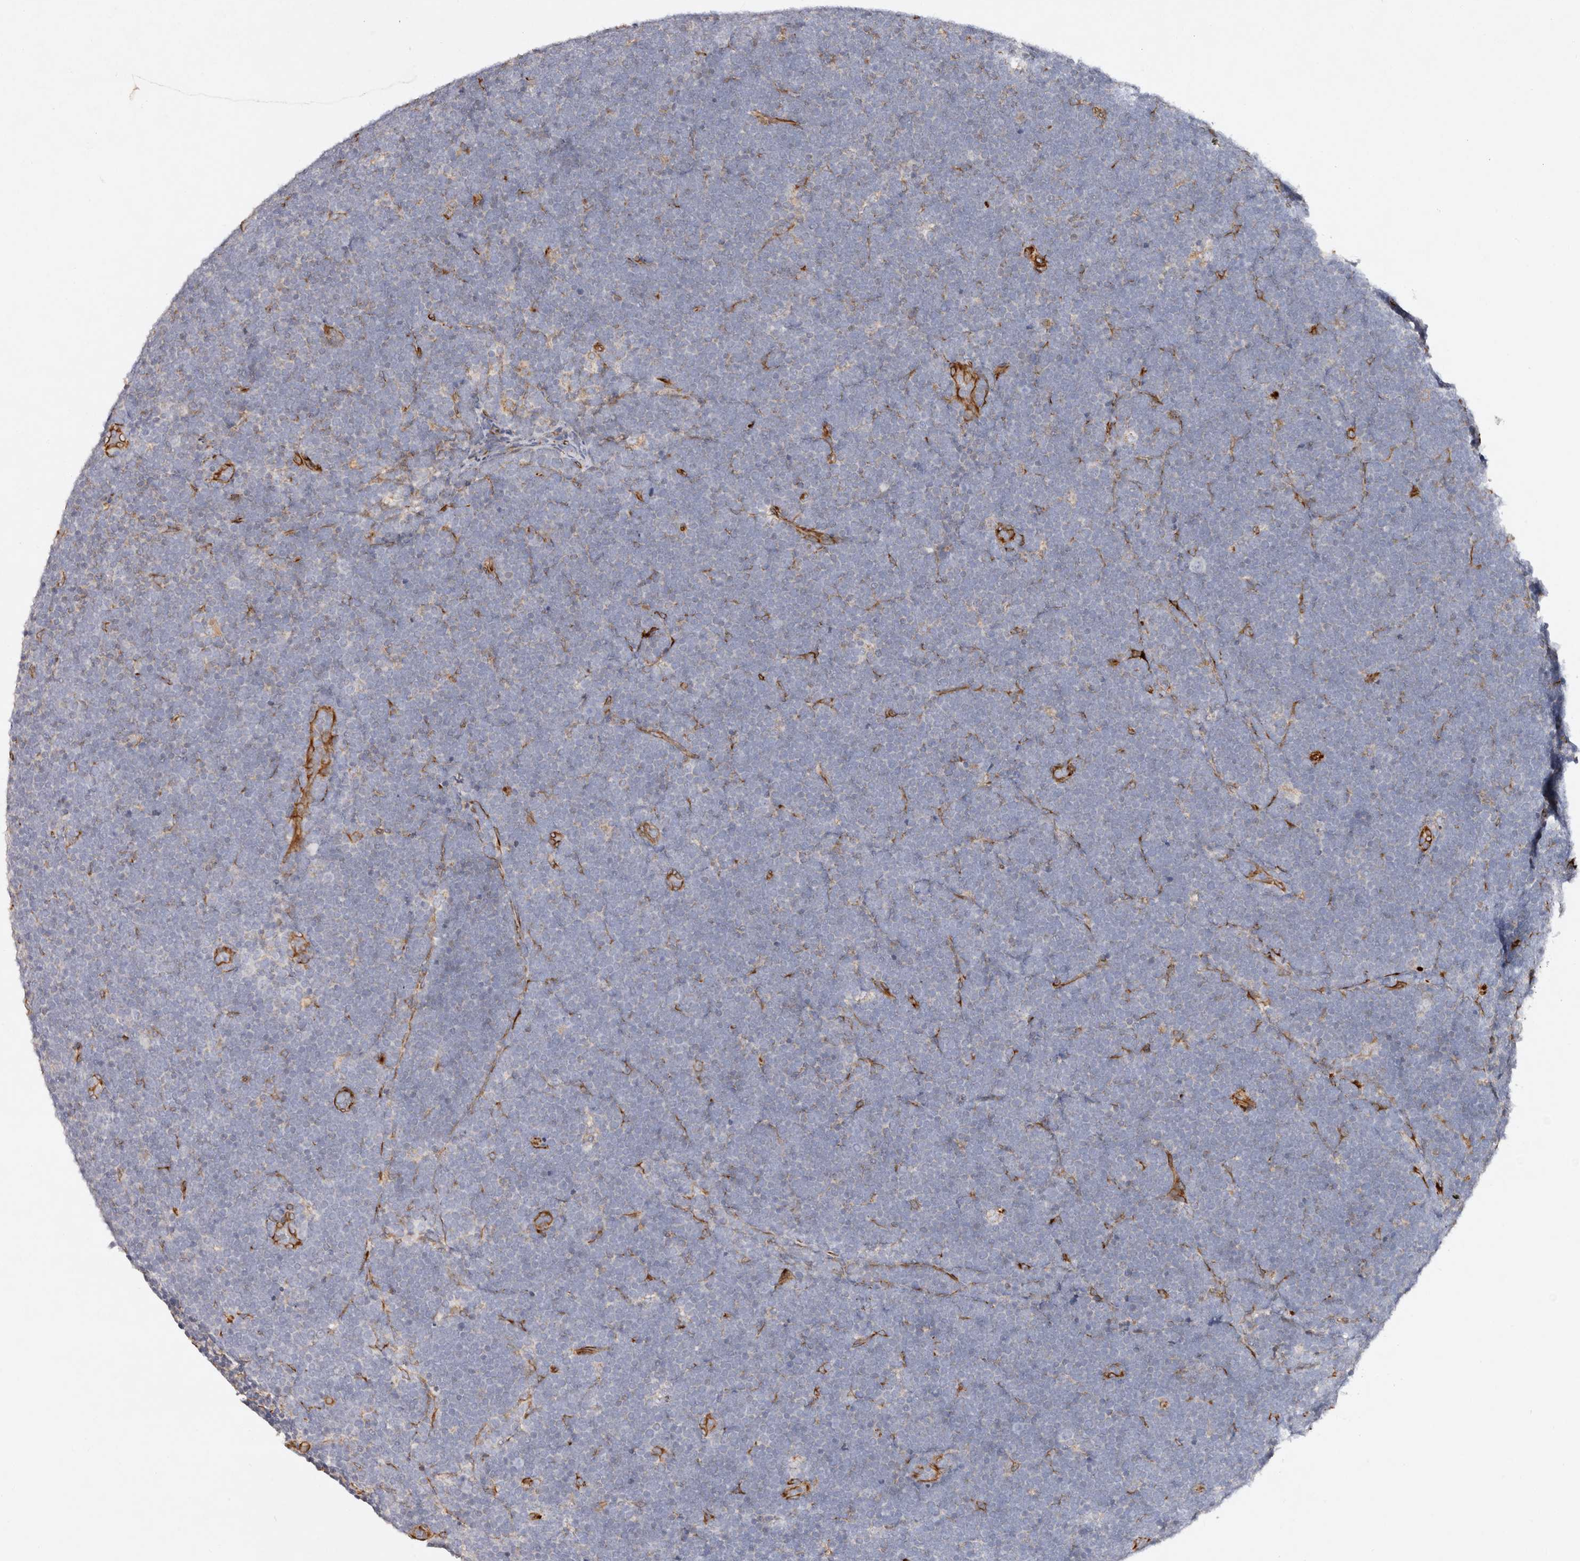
{"staining": {"intensity": "negative", "quantity": "none", "location": "none"}, "tissue": "lymphoma", "cell_type": "Tumor cells", "image_type": "cancer", "snomed": [{"axis": "morphology", "description": "Malignant lymphoma, non-Hodgkin's type, High grade"}, {"axis": "topography", "description": "Lymph node"}], "caption": "Tumor cells show no significant protein positivity in high-grade malignant lymphoma, non-Hodgkin's type.", "gene": "SERPINH1", "patient": {"sex": "male", "age": 13}}